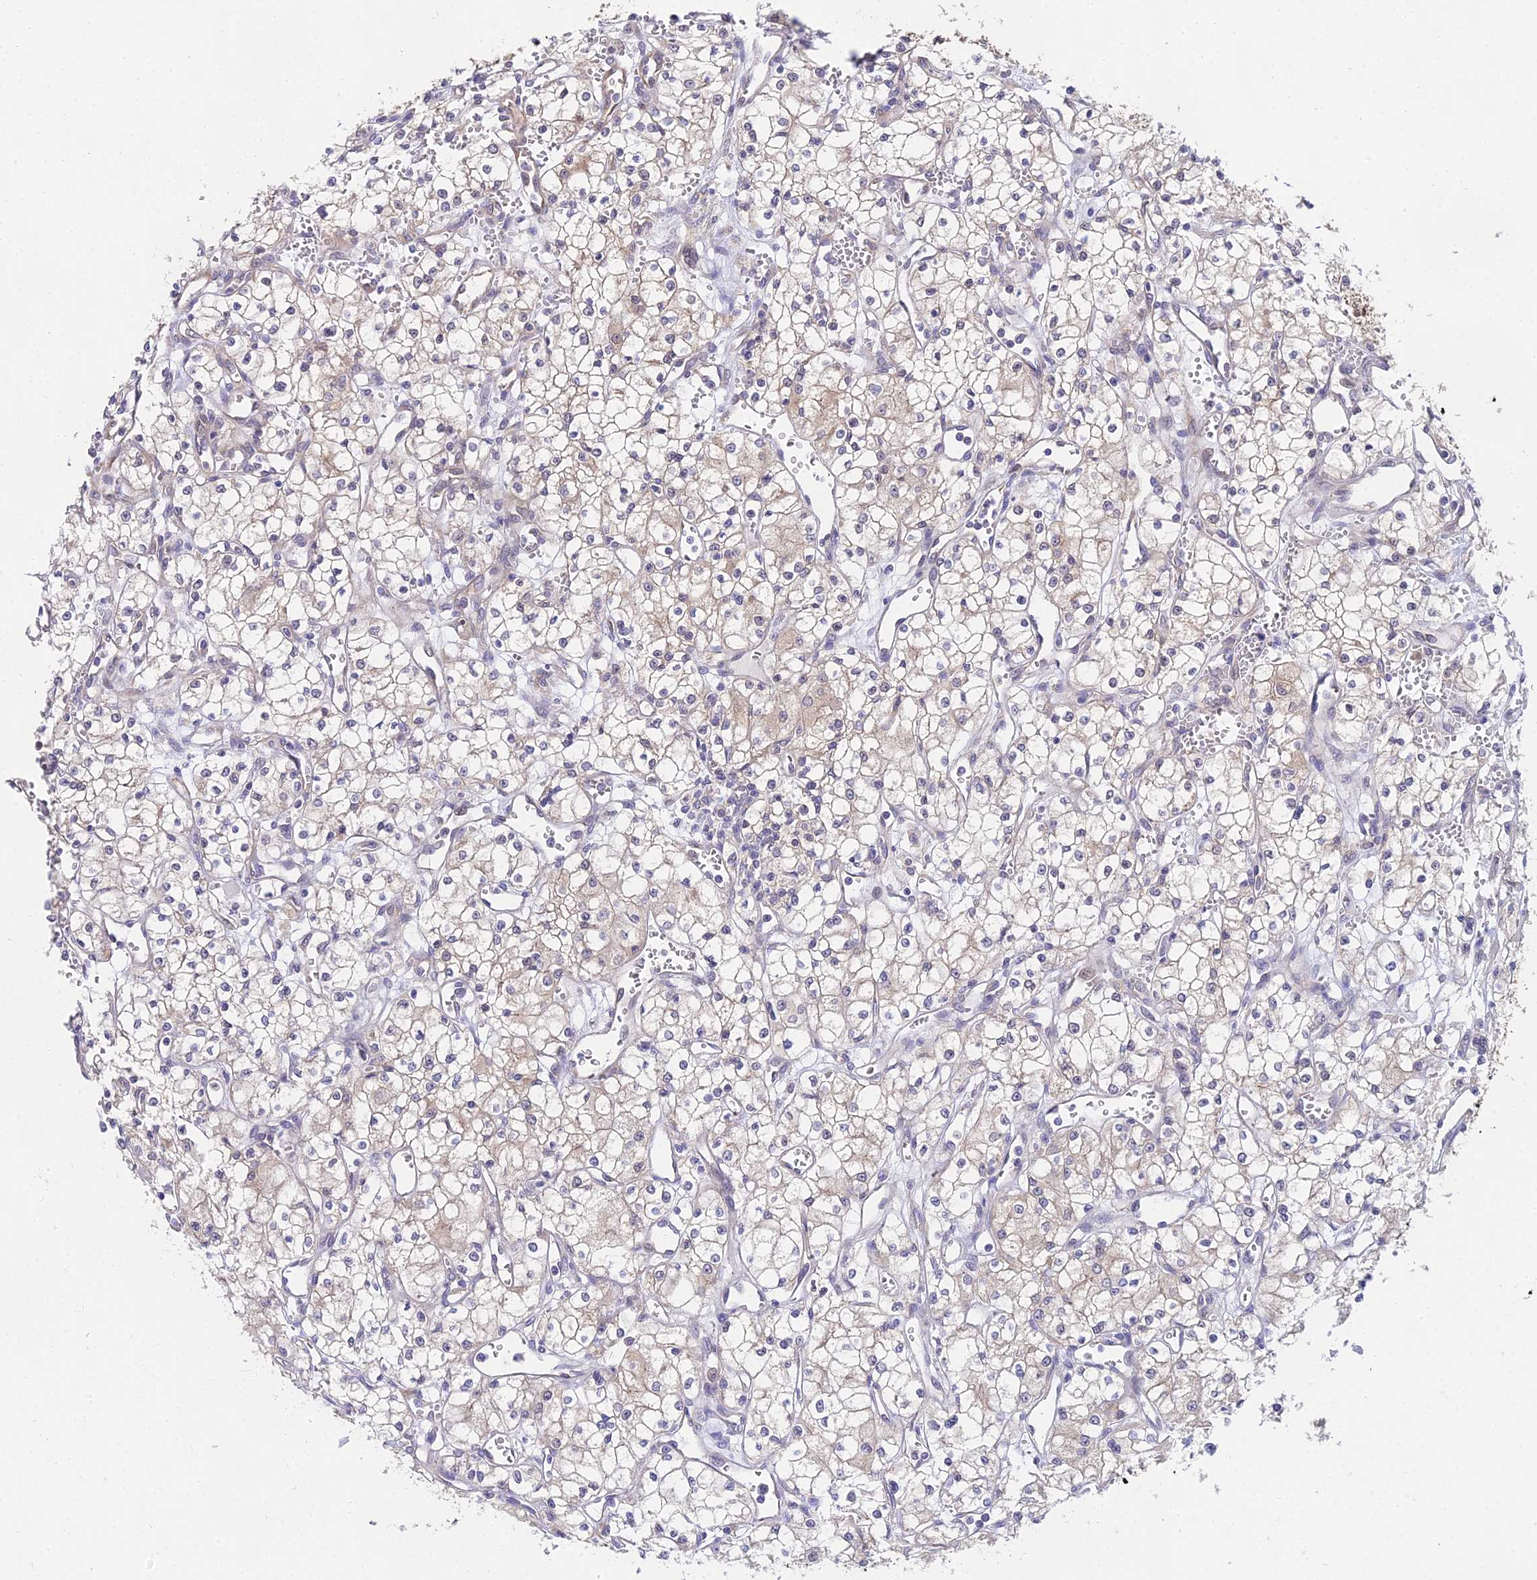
{"staining": {"intensity": "weak", "quantity": "<25%", "location": "cytoplasmic/membranous"}, "tissue": "renal cancer", "cell_type": "Tumor cells", "image_type": "cancer", "snomed": [{"axis": "morphology", "description": "Adenocarcinoma, NOS"}, {"axis": "topography", "description": "Kidney"}], "caption": "DAB (3,3'-diaminobenzidine) immunohistochemical staining of human adenocarcinoma (renal) shows no significant staining in tumor cells.", "gene": "PPP2R2C", "patient": {"sex": "male", "age": 59}}